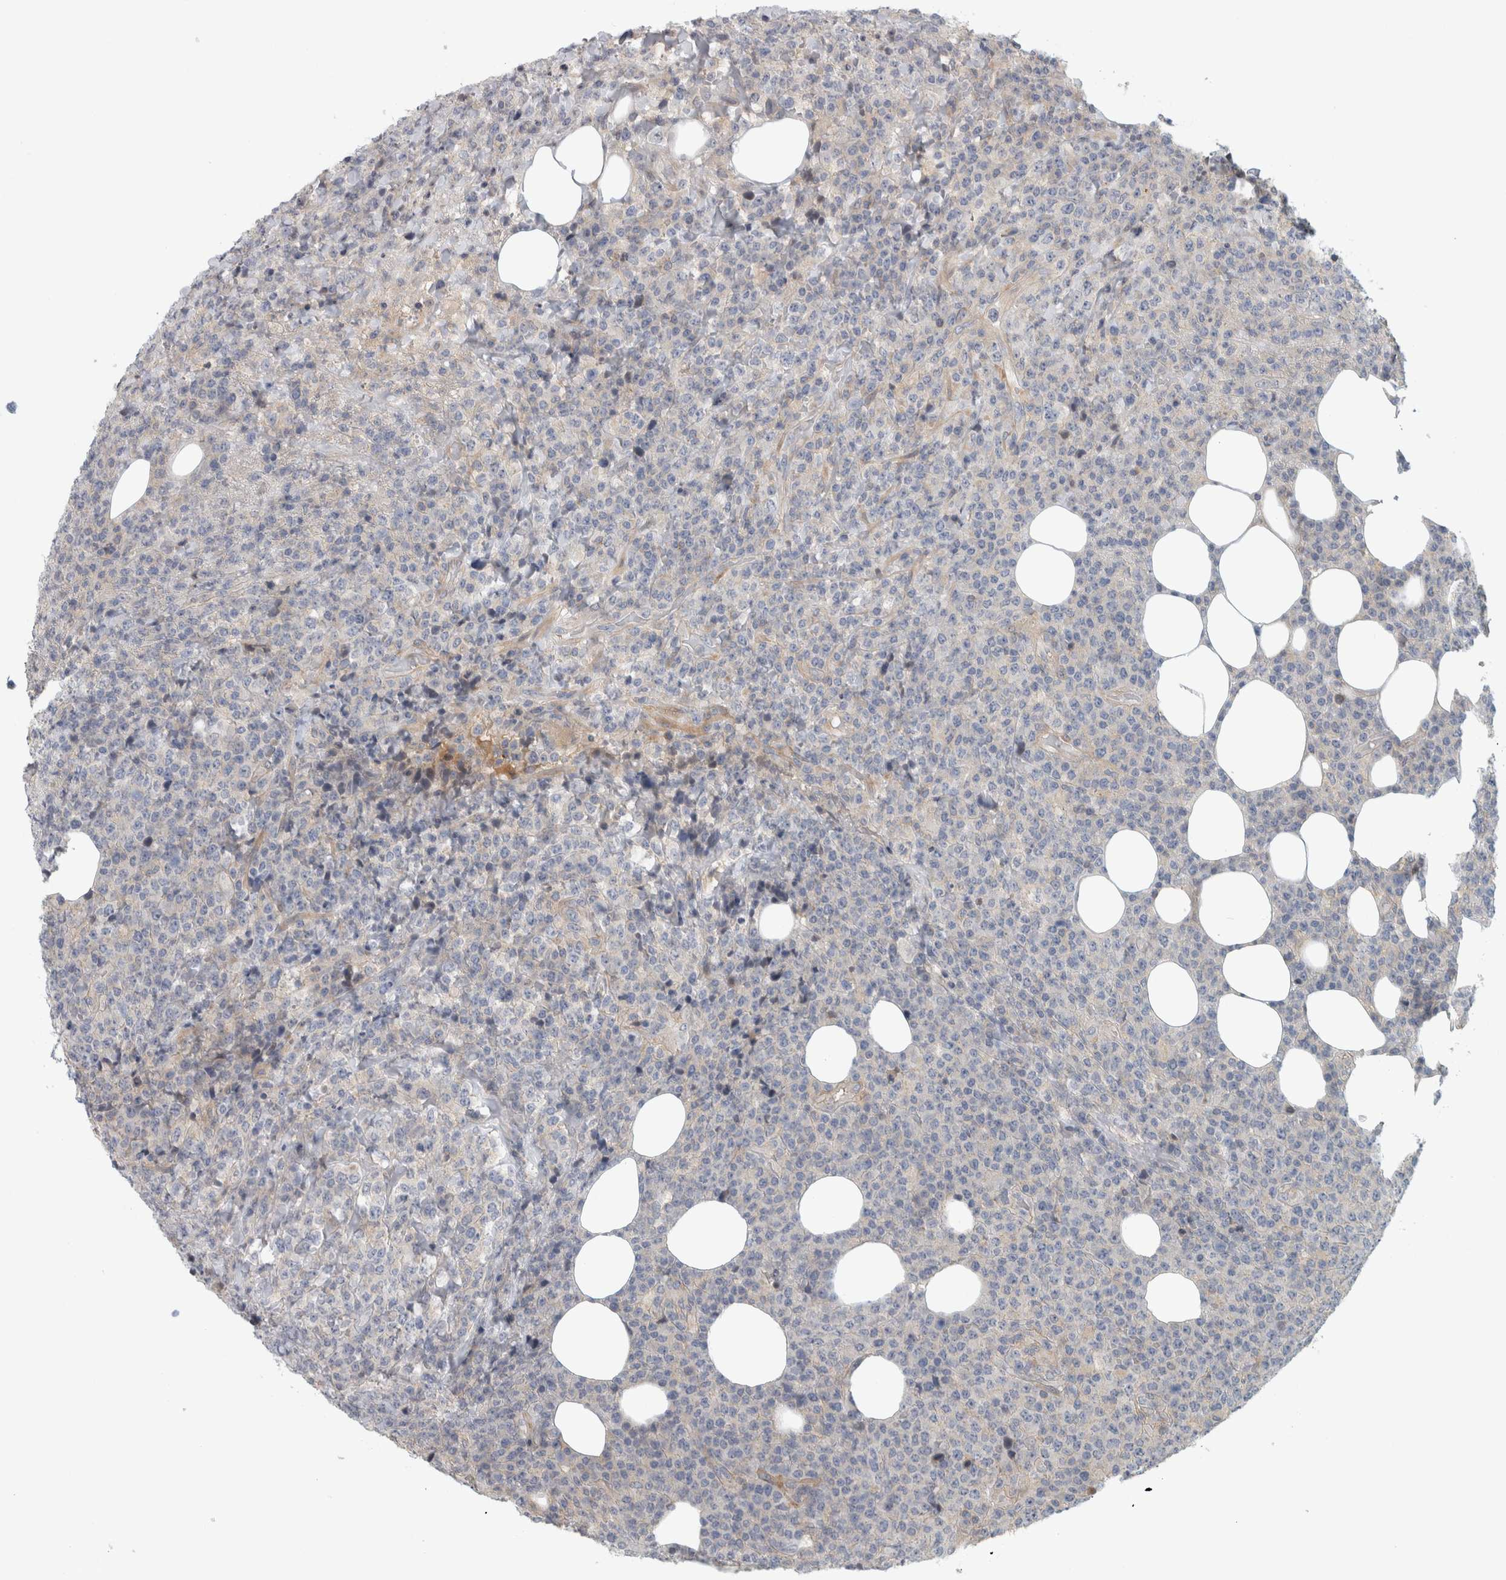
{"staining": {"intensity": "negative", "quantity": "none", "location": "none"}, "tissue": "lymphoma", "cell_type": "Tumor cells", "image_type": "cancer", "snomed": [{"axis": "morphology", "description": "Malignant lymphoma, non-Hodgkin's type, High grade"}, {"axis": "topography", "description": "Lymph node"}], "caption": "IHC photomicrograph of neoplastic tissue: human lymphoma stained with DAB shows no significant protein positivity in tumor cells. (DAB (3,3'-diaminobenzidine) immunohistochemistry (IHC) with hematoxylin counter stain).", "gene": "ZNF804B", "patient": {"sex": "male", "age": 13}}